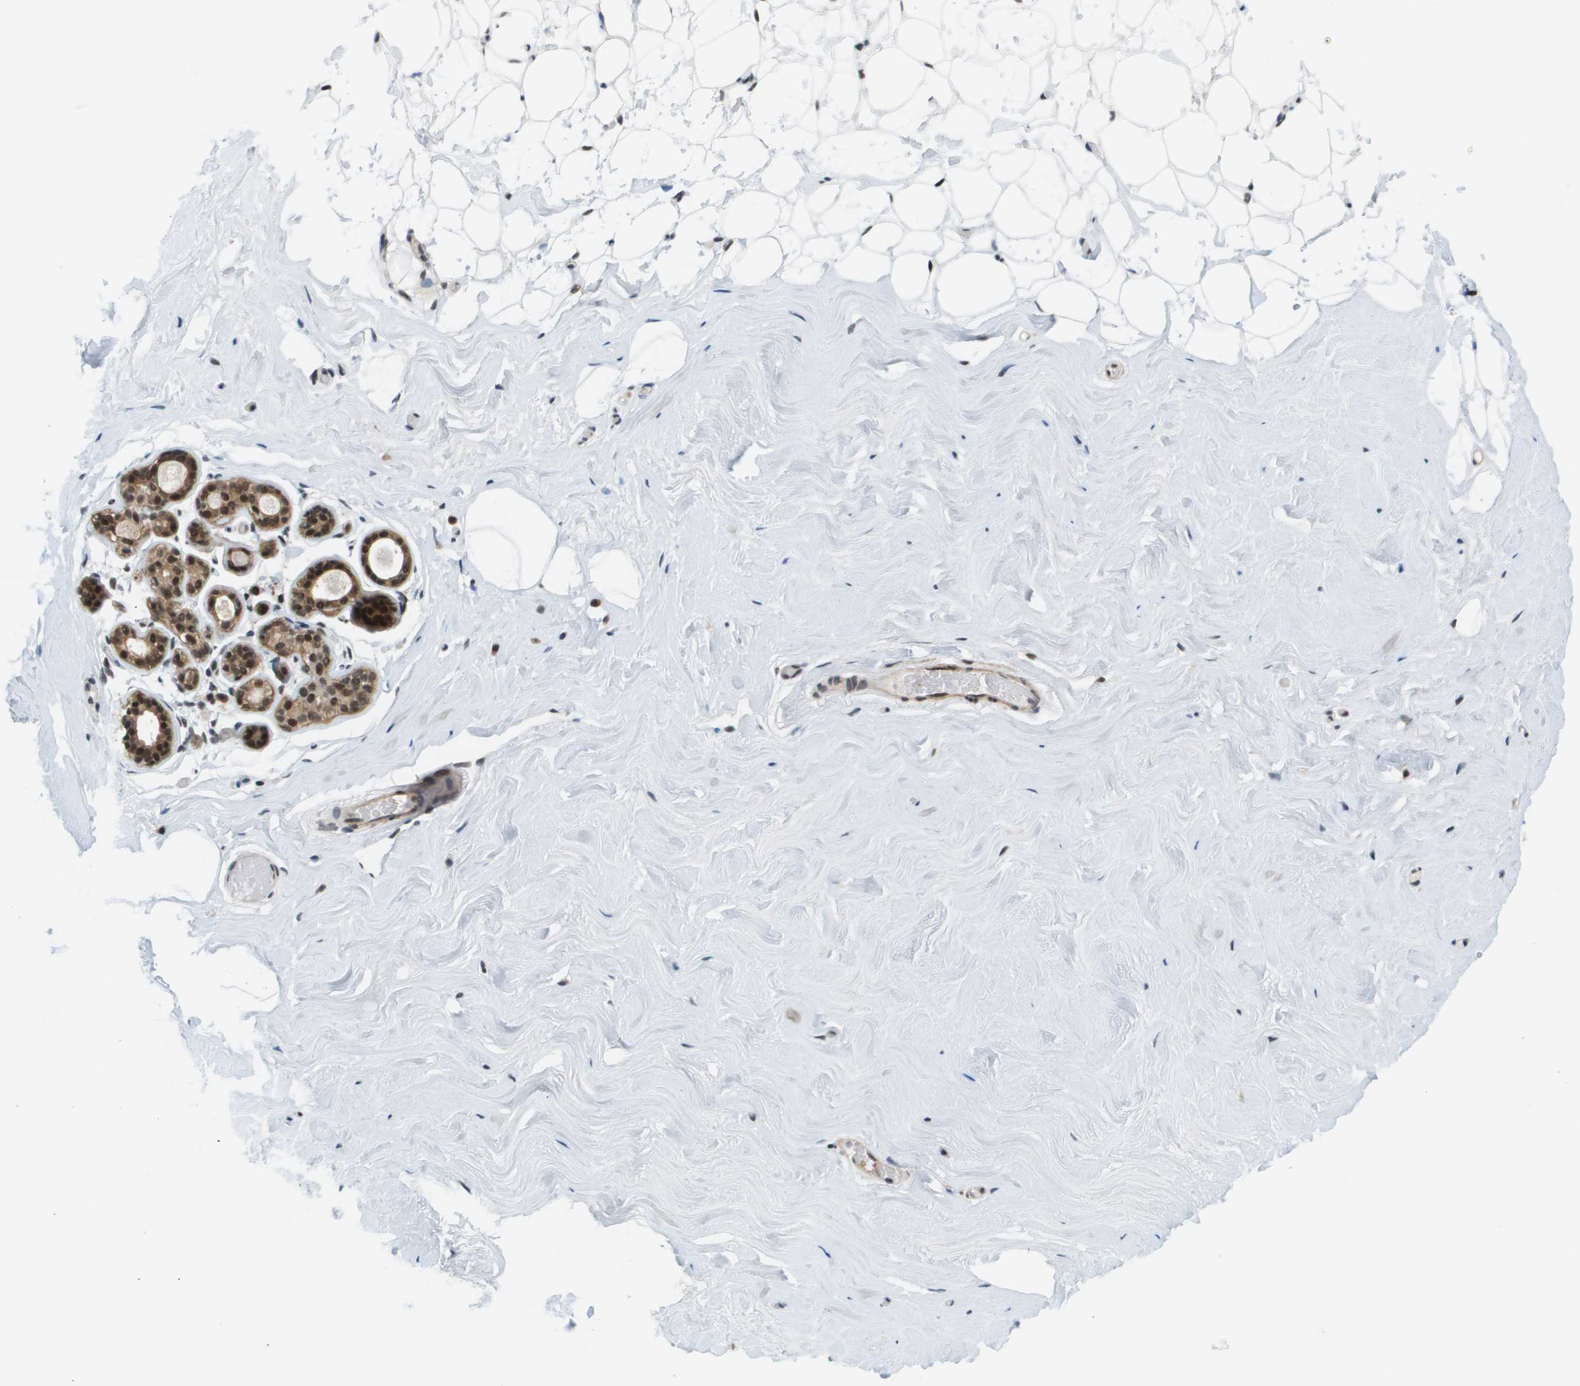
{"staining": {"intensity": "moderate", "quantity": ">75%", "location": "nuclear"}, "tissue": "breast", "cell_type": "Adipocytes", "image_type": "normal", "snomed": [{"axis": "morphology", "description": "Normal tissue, NOS"}, {"axis": "topography", "description": "Breast"}], "caption": "This photomicrograph exhibits IHC staining of benign human breast, with medium moderate nuclear positivity in approximately >75% of adipocytes.", "gene": "PRCC", "patient": {"sex": "female", "age": 75}}